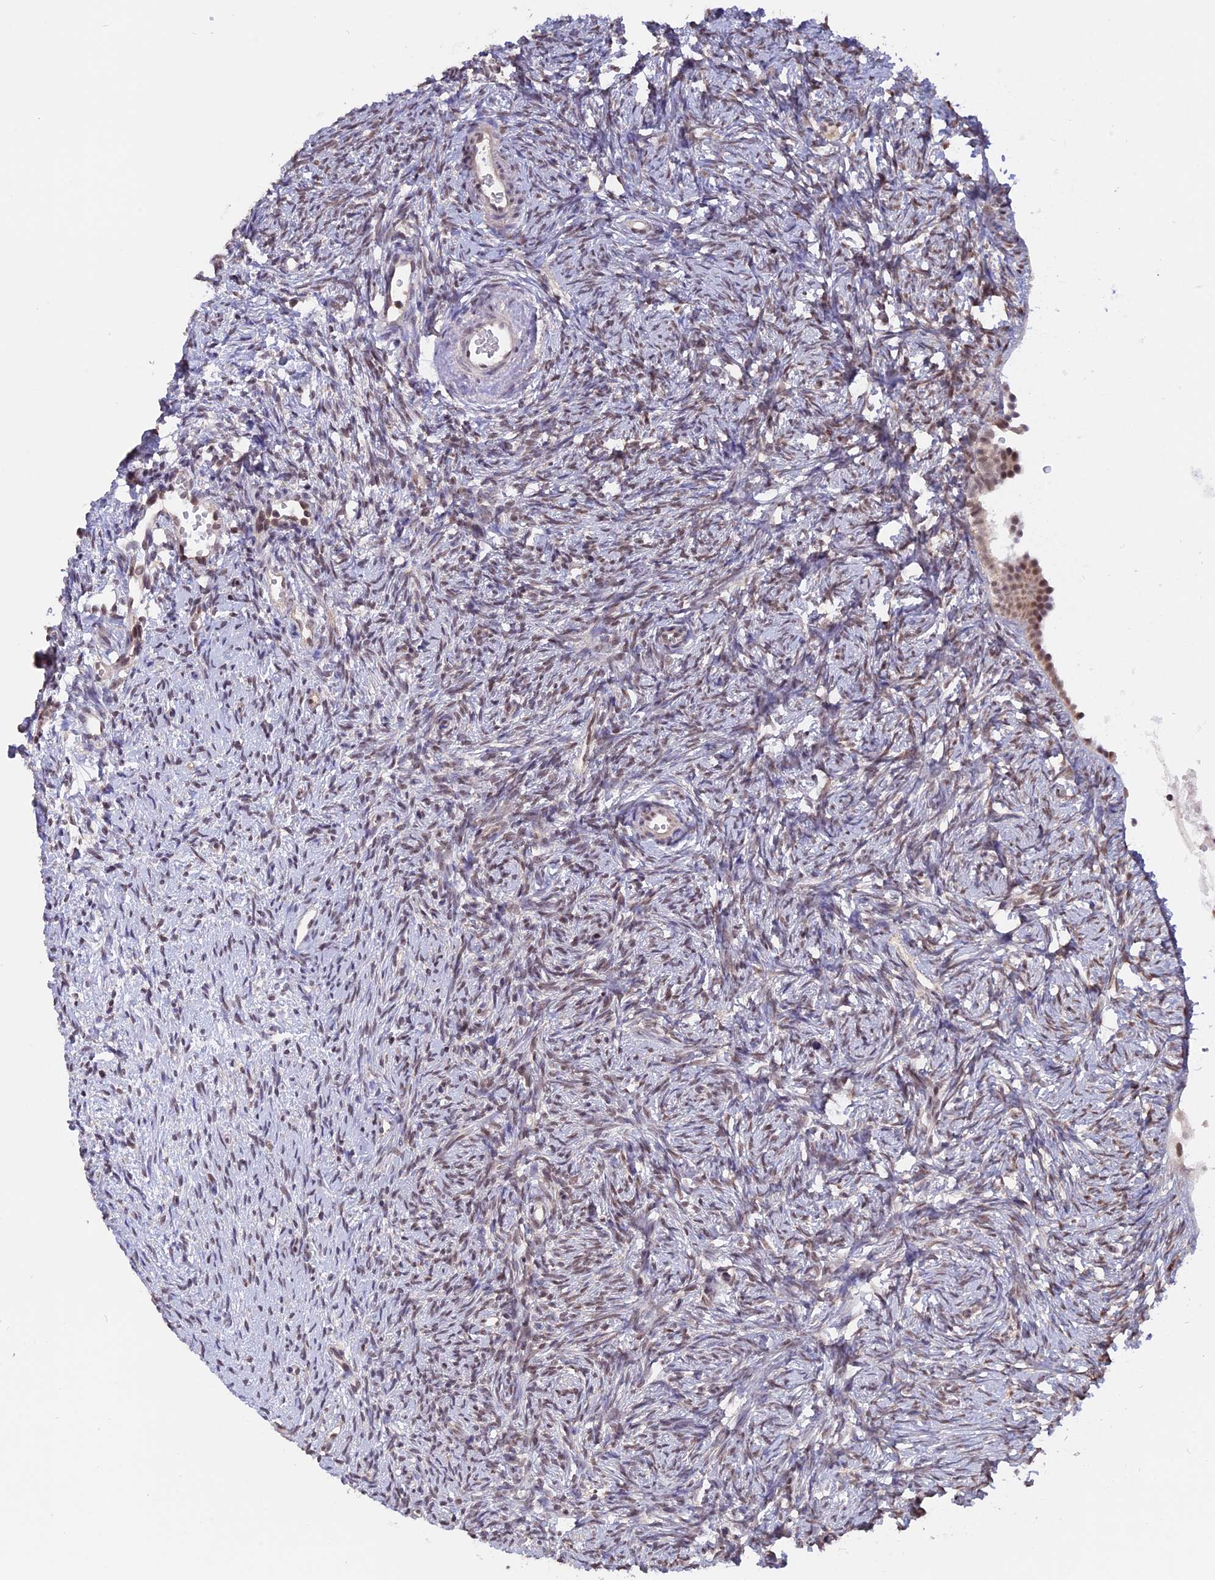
{"staining": {"intensity": "weak", "quantity": "<25%", "location": "nuclear"}, "tissue": "ovary", "cell_type": "Ovarian stroma cells", "image_type": "normal", "snomed": [{"axis": "morphology", "description": "Normal tissue, NOS"}, {"axis": "topography", "description": "Ovary"}], "caption": "Protein analysis of normal ovary reveals no significant staining in ovarian stroma cells.", "gene": "RFC5", "patient": {"sex": "female", "age": 51}}